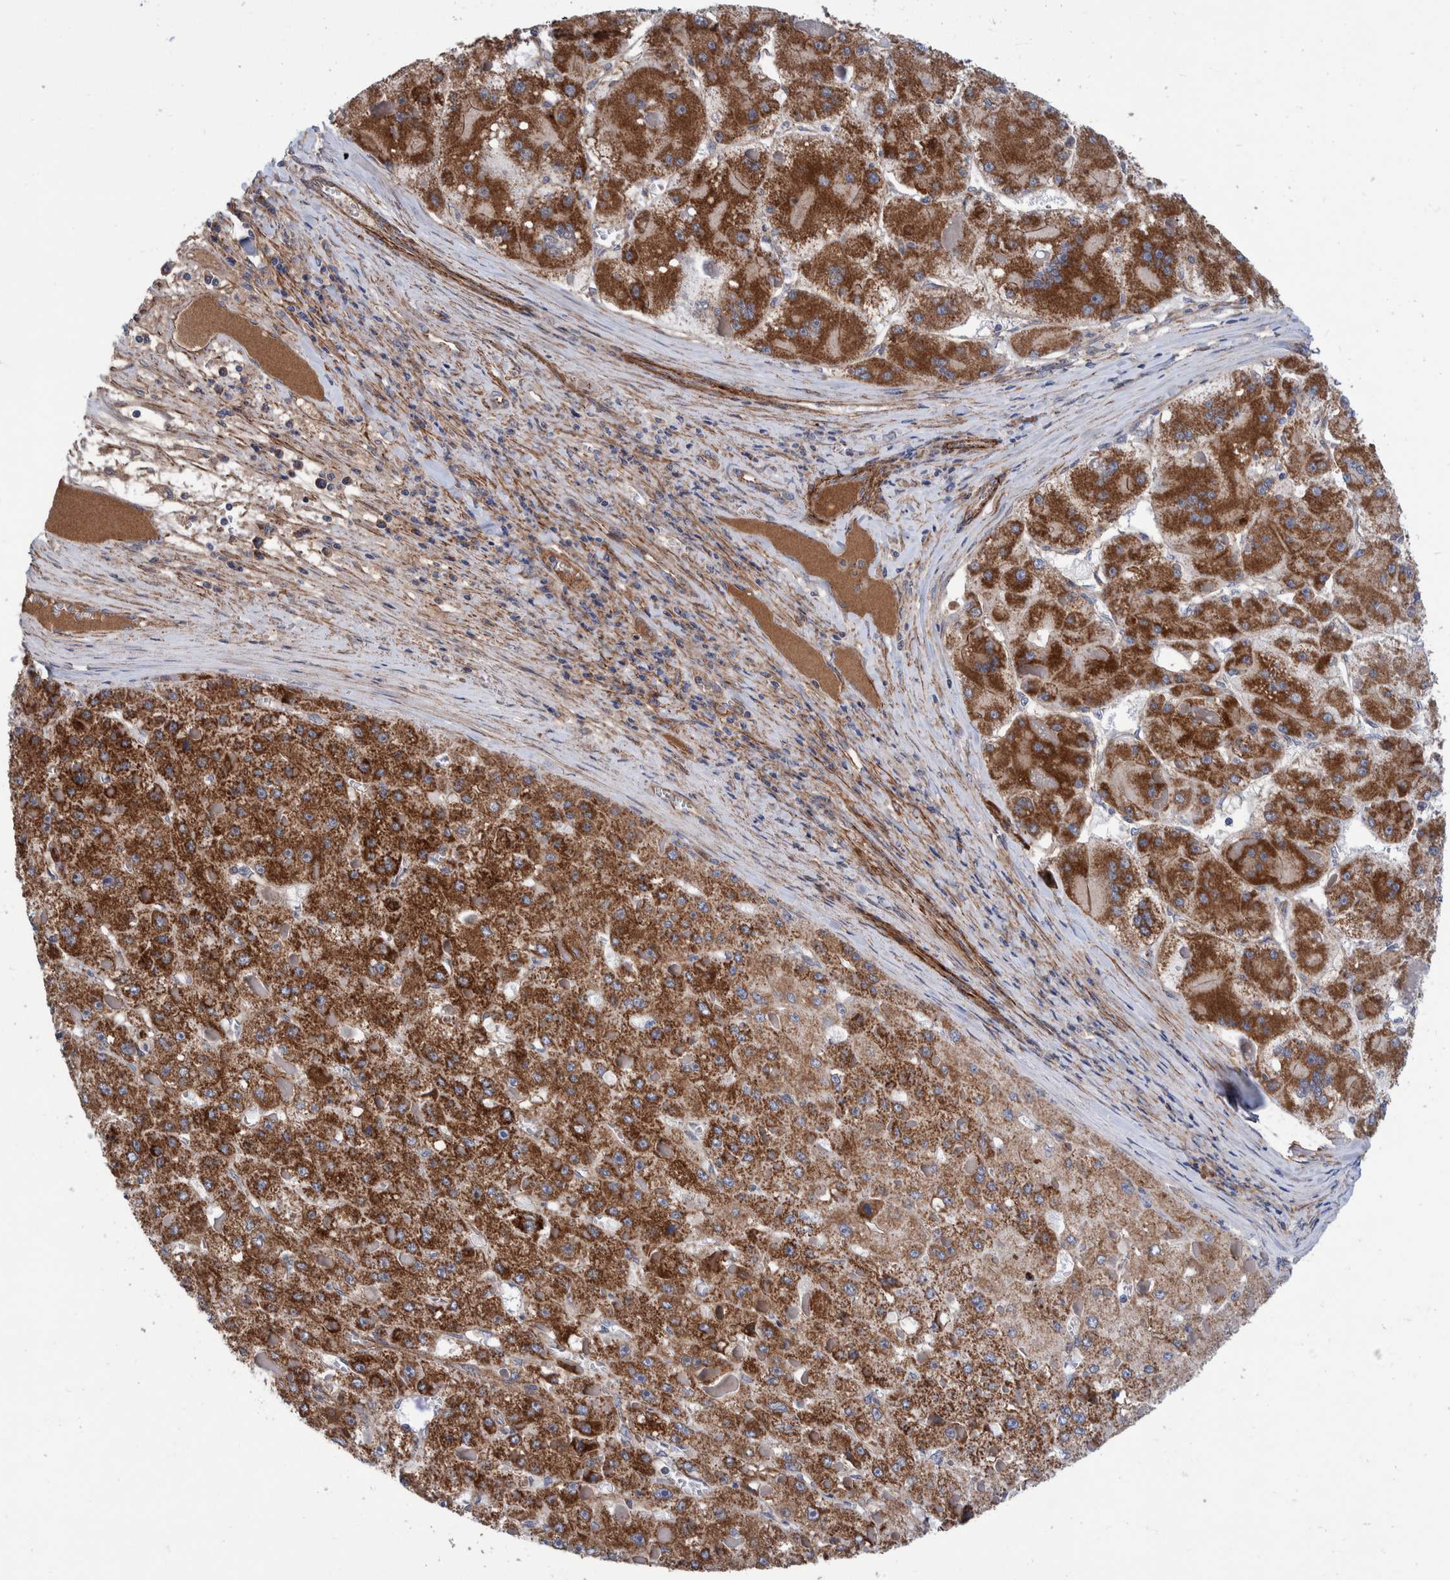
{"staining": {"intensity": "strong", "quantity": ">75%", "location": "cytoplasmic/membranous"}, "tissue": "liver cancer", "cell_type": "Tumor cells", "image_type": "cancer", "snomed": [{"axis": "morphology", "description": "Carcinoma, Hepatocellular, NOS"}, {"axis": "topography", "description": "Liver"}], "caption": "Hepatocellular carcinoma (liver) stained with DAB (3,3'-diaminobenzidine) immunohistochemistry (IHC) shows high levels of strong cytoplasmic/membranous positivity in about >75% of tumor cells.", "gene": "SLC25A10", "patient": {"sex": "female", "age": 73}}